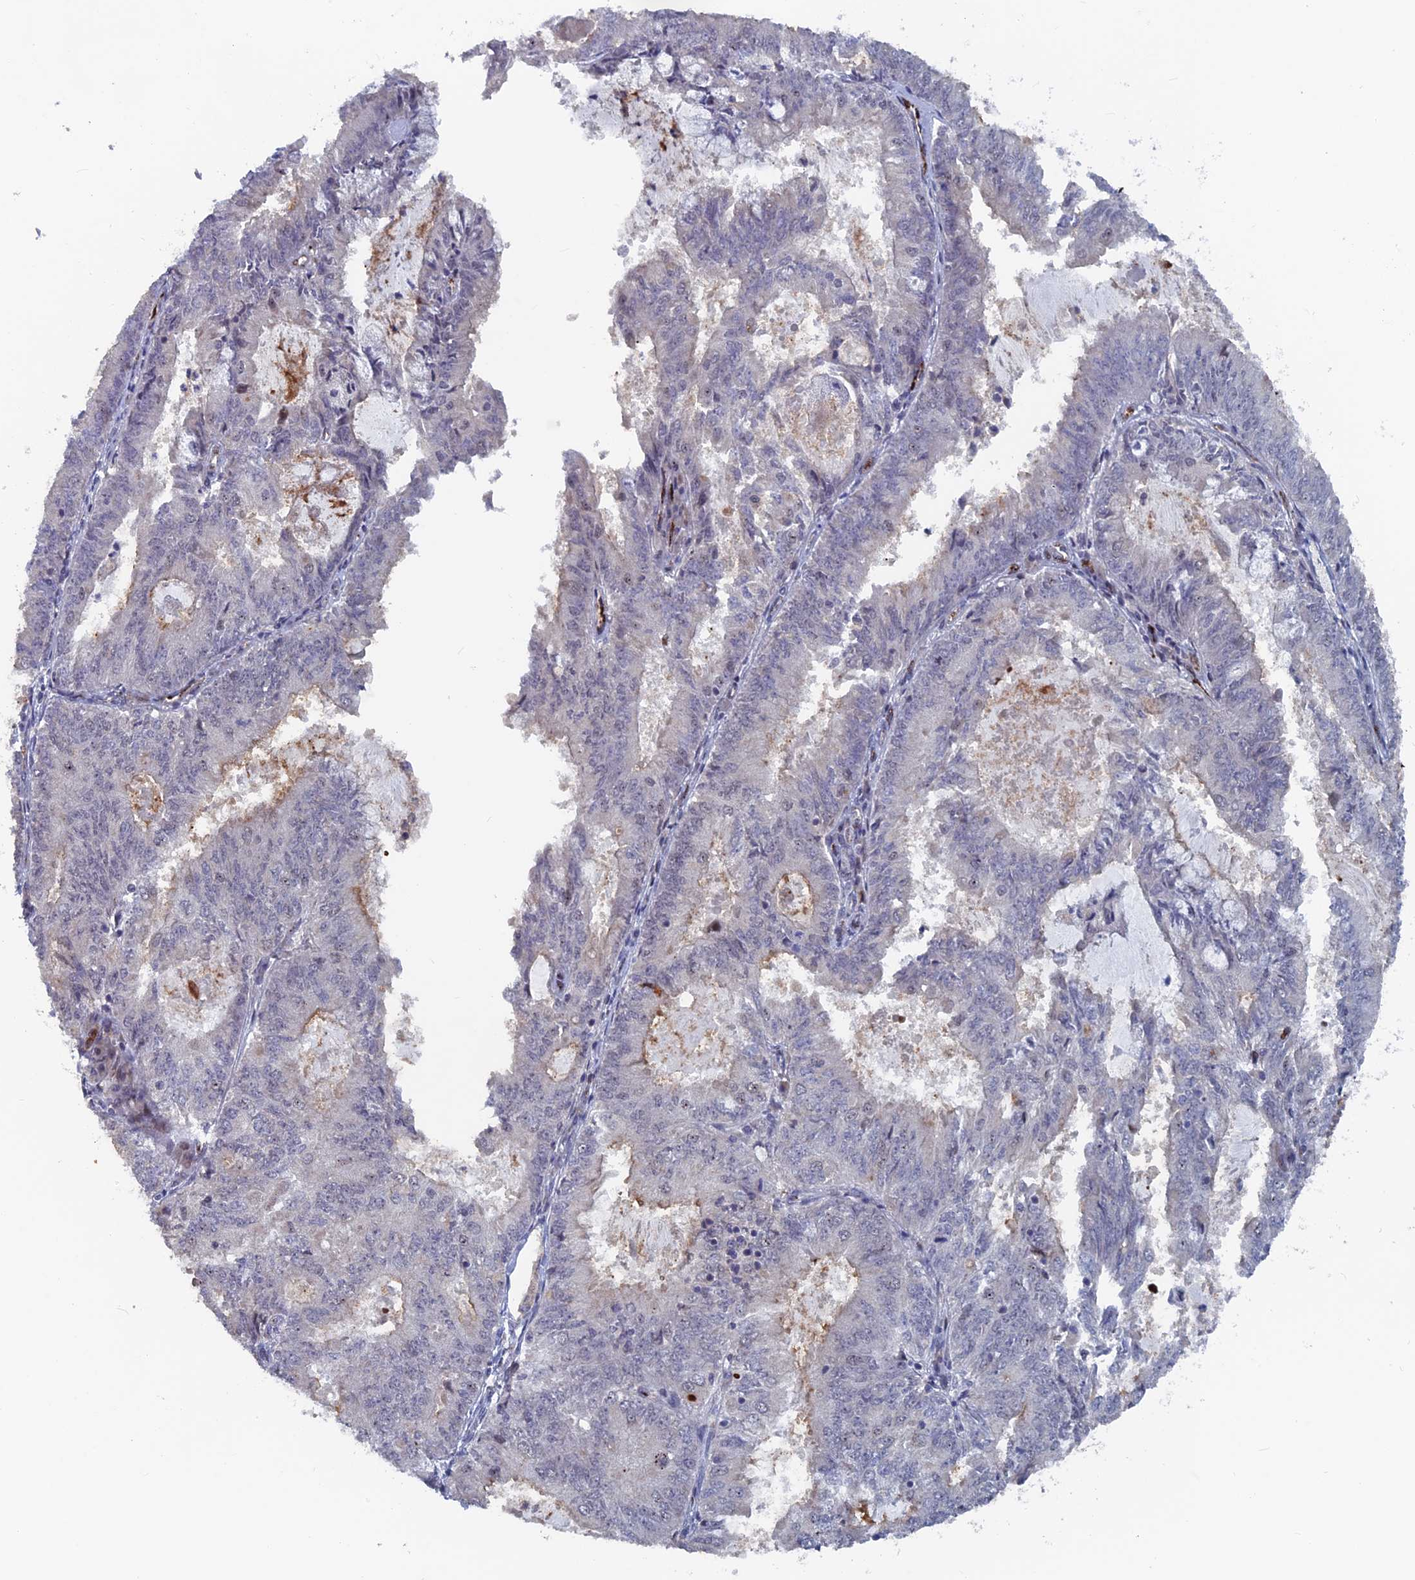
{"staining": {"intensity": "weak", "quantity": "<25%", "location": "cytoplasmic/membranous"}, "tissue": "endometrial cancer", "cell_type": "Tumor cells", "image_type": "cancer", "snomed": [{"axis": "morphology", "description": "Adenocarcinoma, NOS"}, {"axis": "topography", "description": "Endometrium"}], "caption": "This is an immunohistochemistry (IHC) micrograph of human endometrial cancer (adenocarcinoma). There is no expression in tumor cells.", "gene": "SH3D21", "patient": {"sex": "female", "age": 57}}